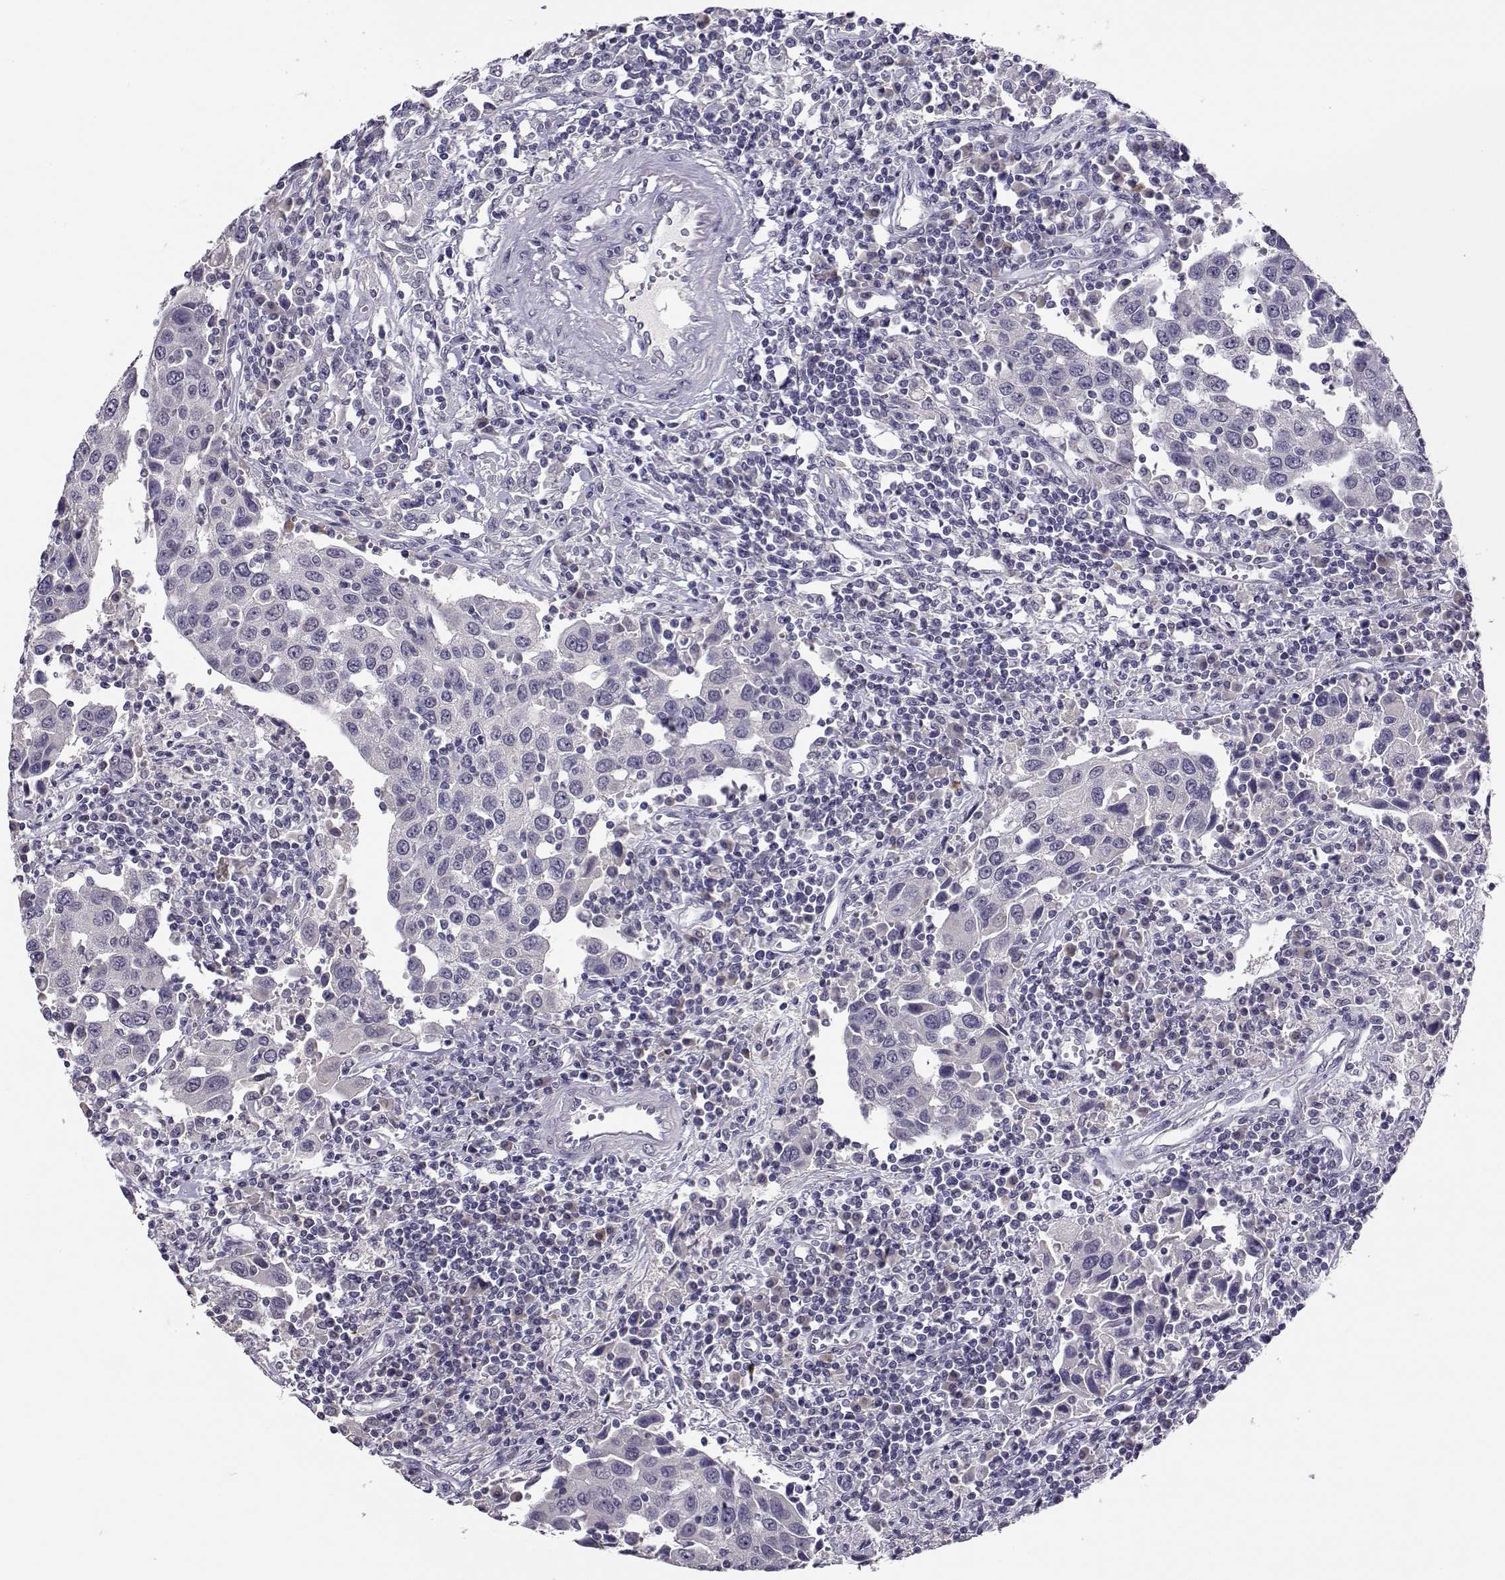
{"staining": {"intensity": "negative", "quantity": "none", "location": "none"}, "tissue": "urothelial cancer", "cell_type": "Tumor cells", "image_type": "cancer", "snomed": [{"axis": "morphology", "description": "Urothelial carcinoma, High grade"}, {"axis": "topography", "description": "Urinary bladder"}], "caption": "The image displays no staining of tumor cells in urothelial cancer.", "gene": "RHOXF2", "patient": {"sex": "female", "age": 85}}